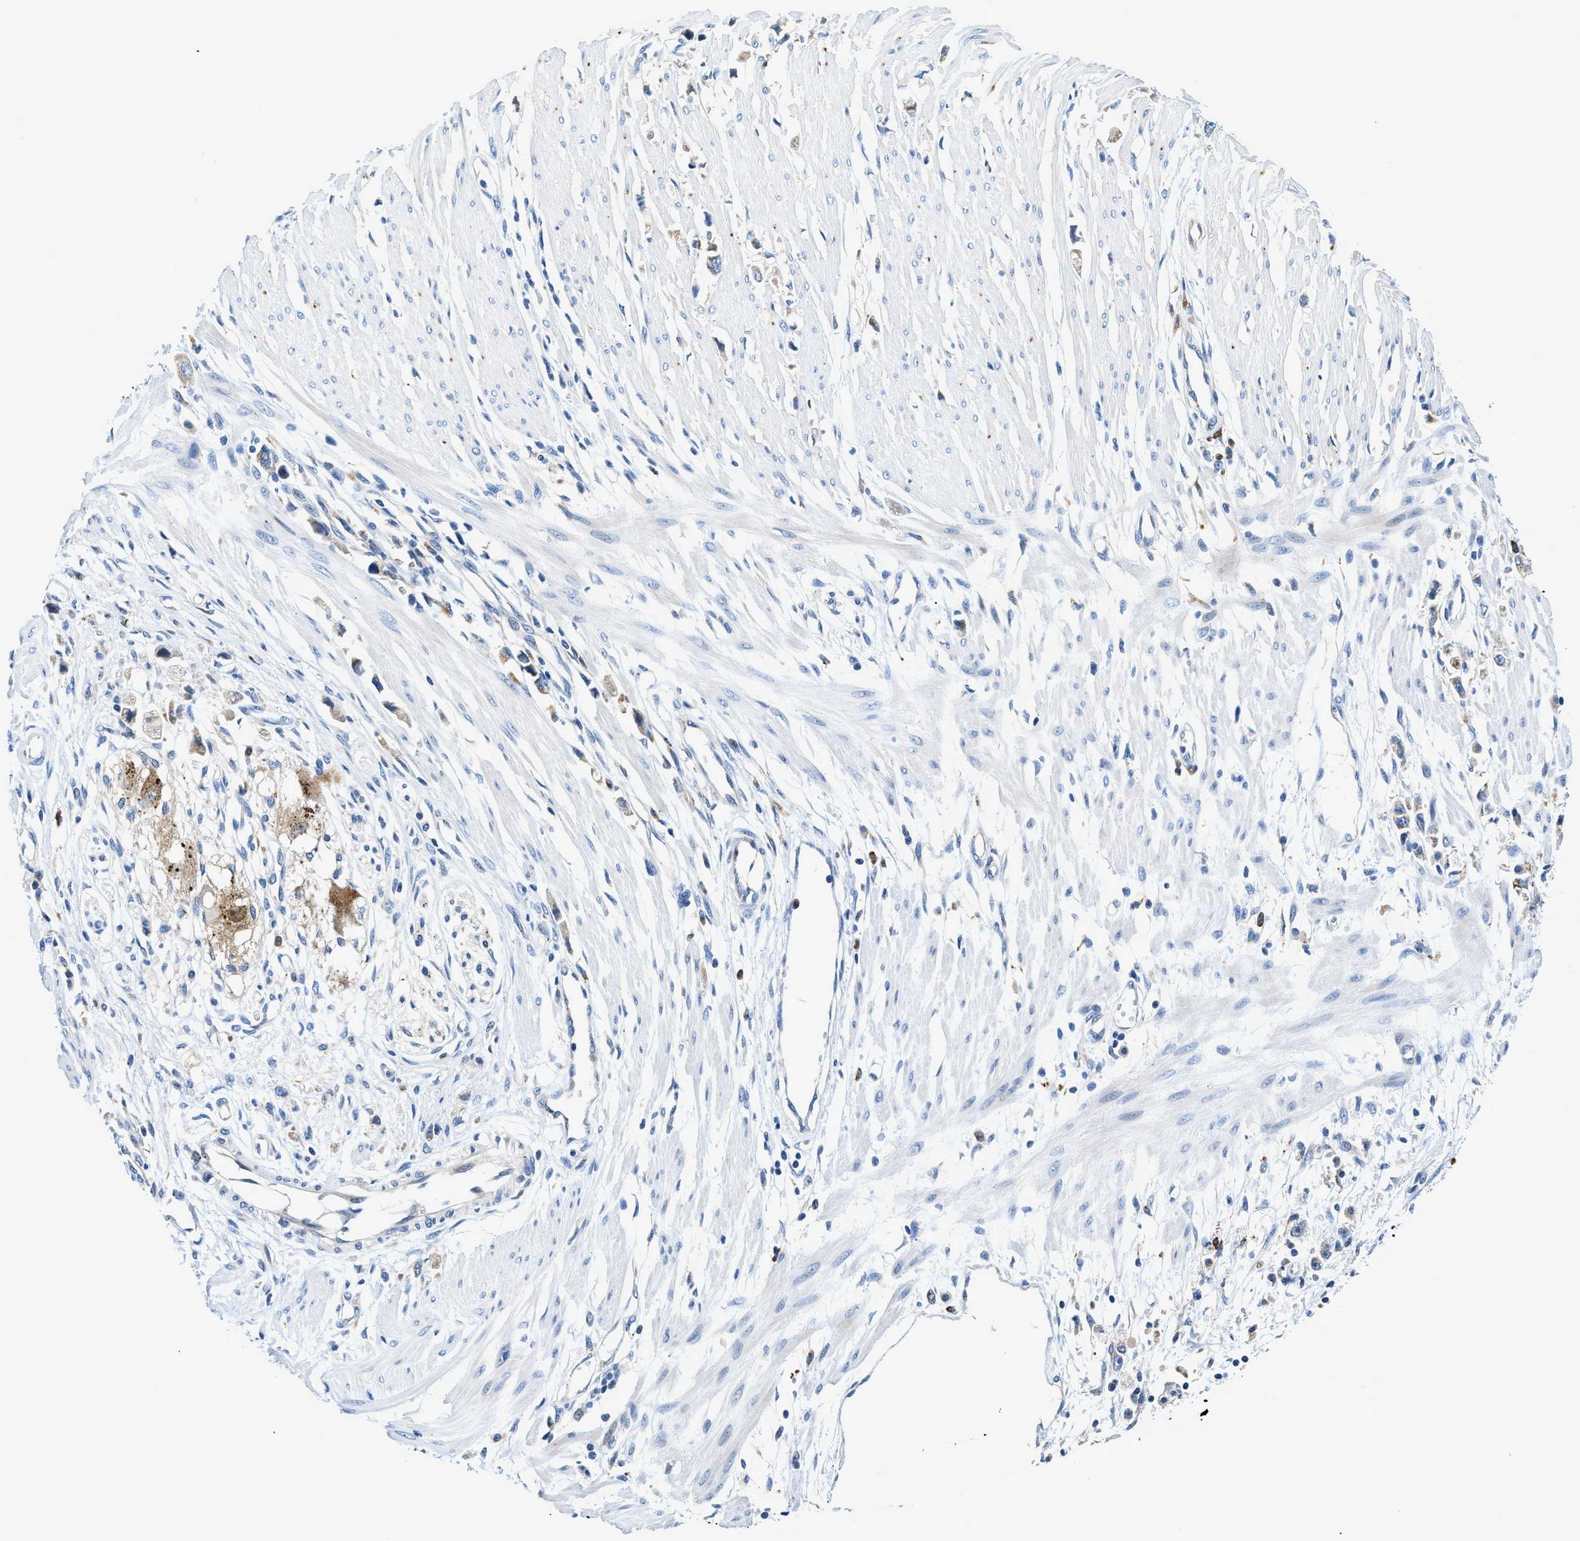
{"staining": {"intensity": "weak", "quantity": "<25%", "location": "cytoplasmic/membranous"}, "tissue": "stomach cancer", "cell_type": "Tumor cells", "image_type": "cancer", "snomed": [{"axis": "morphology", "description": "Adenocarcinoma, NOS"}, {"axis": "topography", "description": "Stomach"}], "caption": "Protein analysis of stomach adenocarcinoma exhibits no significant positivity in tumor cells.", "gene": "ADGRE3", "patient": {"sex": "female", "age": 59}}